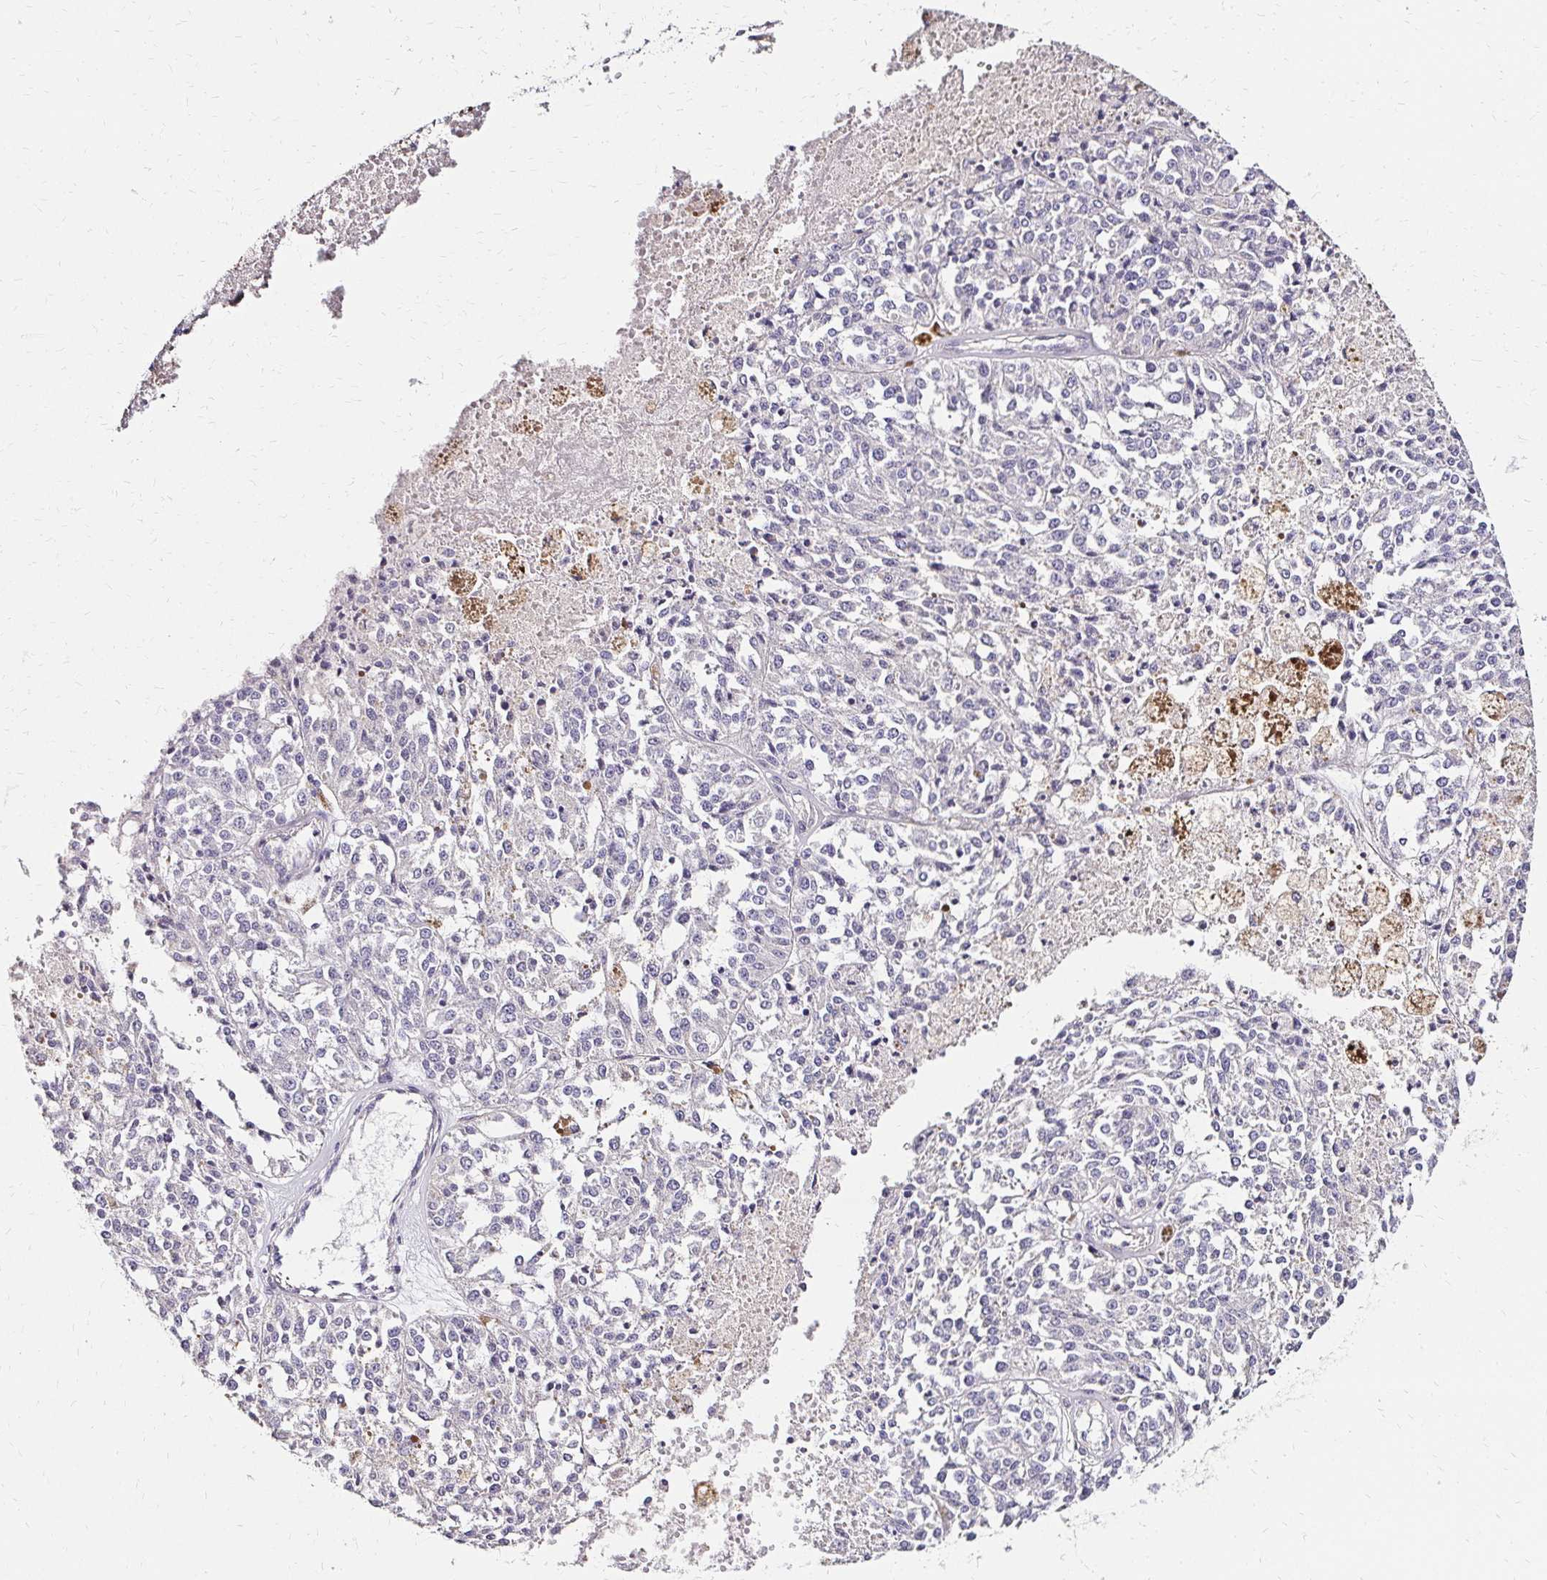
{"staining": {"intensity": "negative", "quantity": "none", "location": "none"}, "tissue": "melanoma", "cell_type": "Tumor cells", "image_type": "cancer", "snomed": [{"axis": "morphology", "description": "Malignant melanoma, Metastatic site"}, {"axis": "topography", "description": "Lymph node"}], "caption": "Immunohistochemical staining of melanoma displays no significant staining in tumor cells. (DAB (3,3'-diaminobenzidine) immunohistochemistry (IHC), high magnification).", "gene": "PRIMA1", "patient": {"sex": "female", "age": 64}}